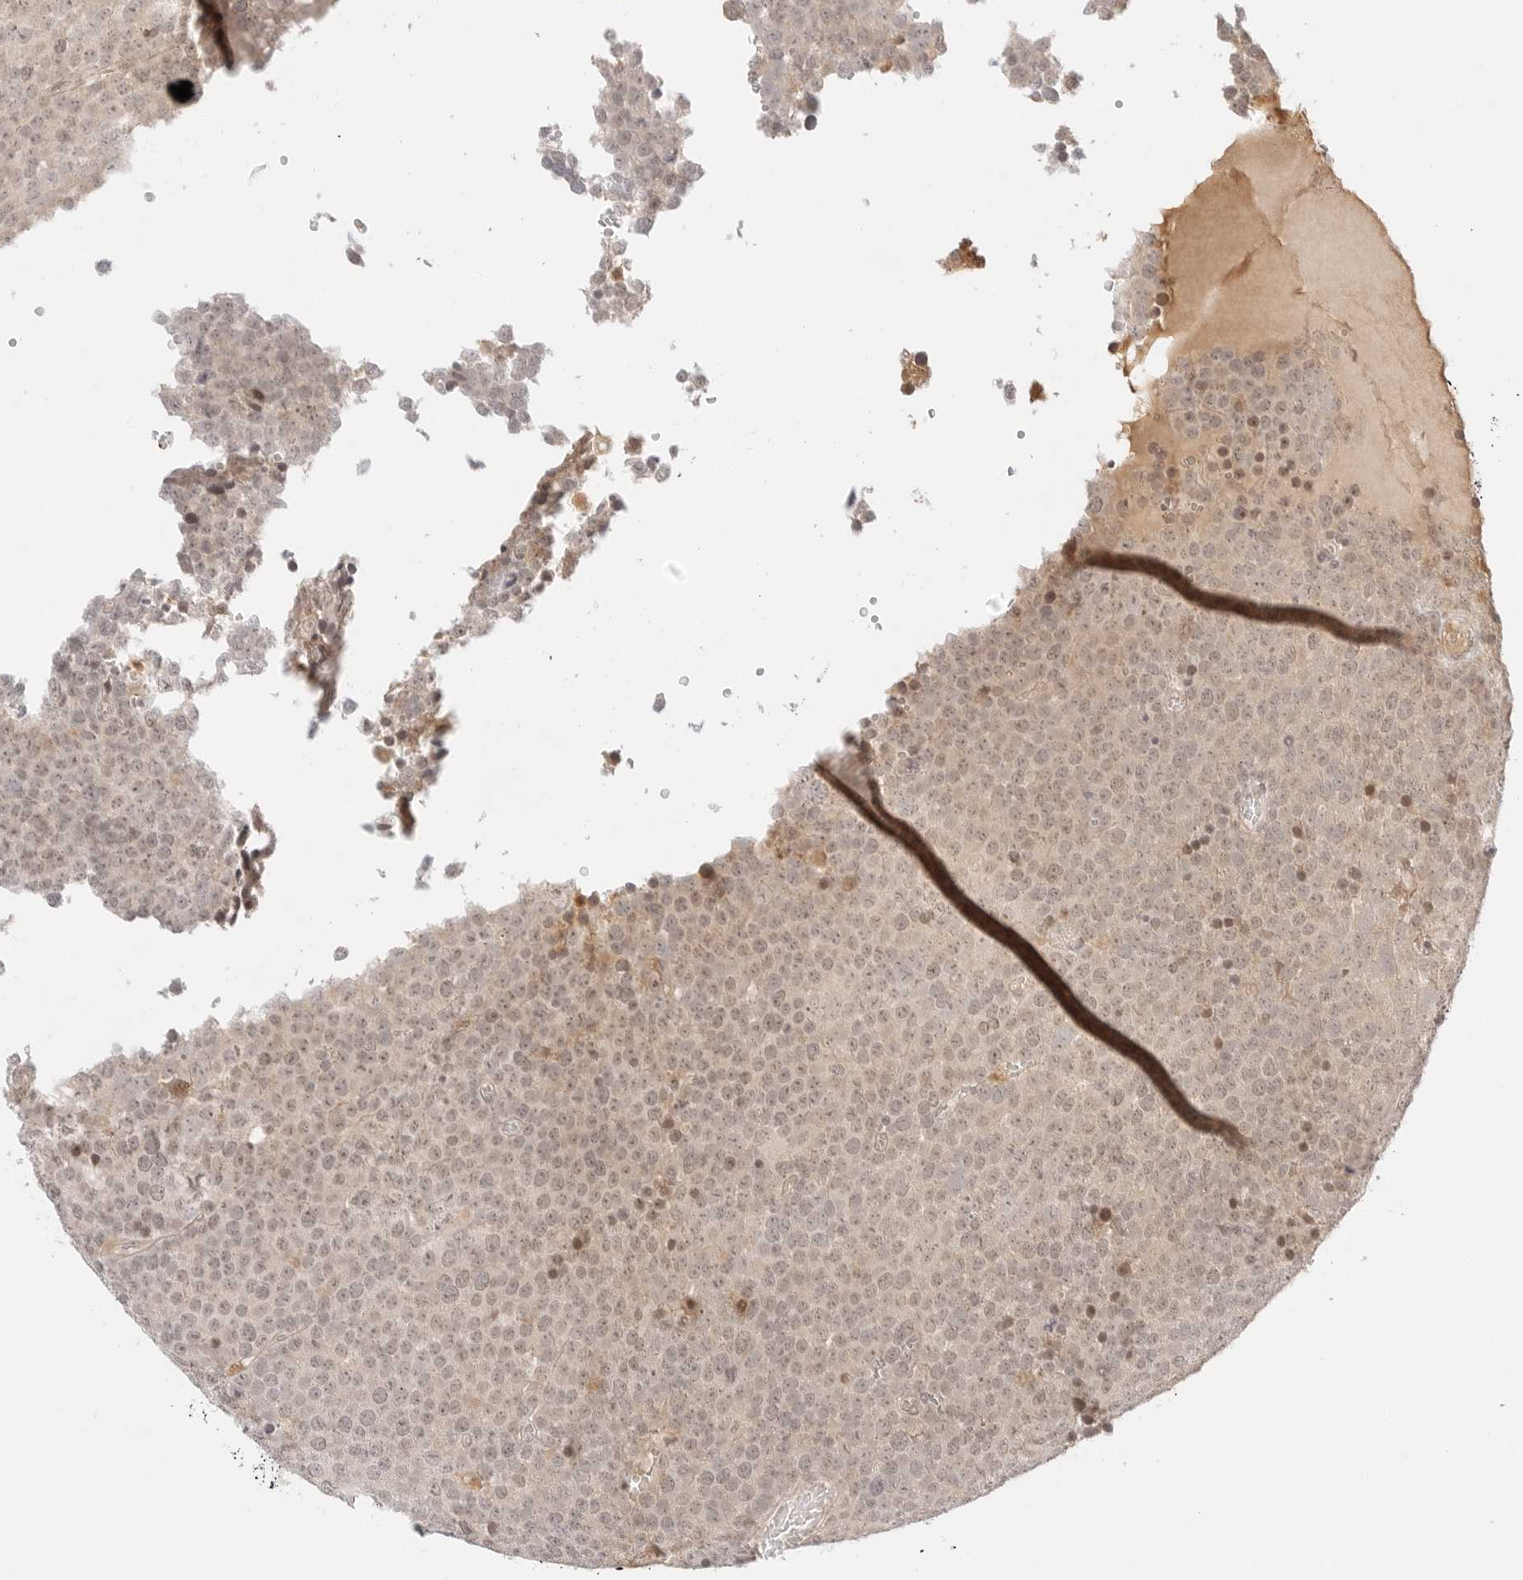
{"staining": {"intensity": "weak", "quantity": ">75%", "location": "cytoplasmic/membranous,nuclear"}, "tissue": "testis cancer", "cell_type": "Tumor cells", "image_type": "cancer", "snomed": [{"axis": "morphology", "description": "Seminoma, NOS"}, {"axis": "topography", "description": "Testis"}], "caption": "Seminoma (testis) stained for a protein exhibits weak cytoplasmic/membranous and nuclear positivity in tumor cells. Using DAB (brown) and hematoxylin (blue) stains, captured at high magnification using brightfield microscopy.", "gene": "RPS6KL1", "patient": {"sex": "male", "age": 71}}